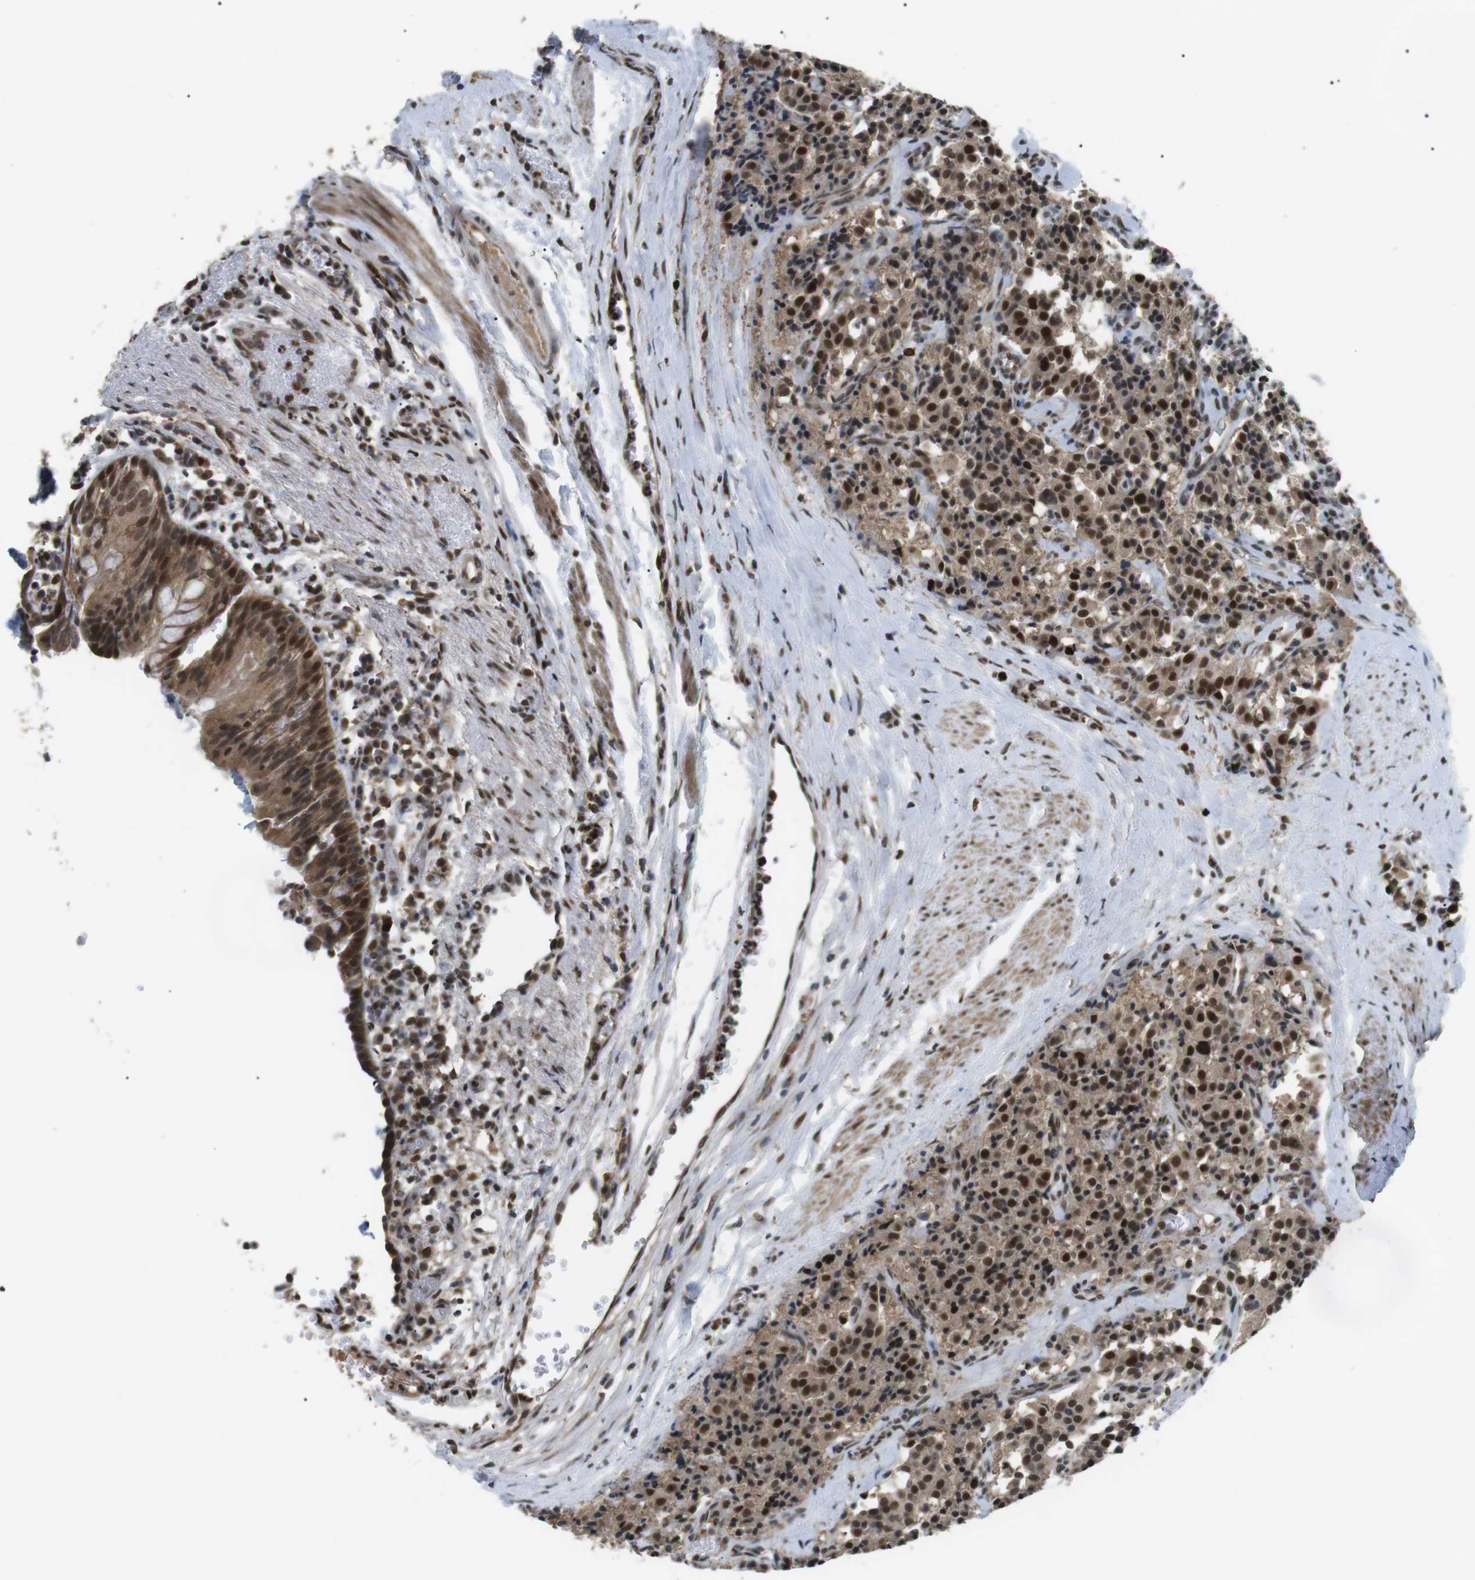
{"staining": {"intensity": "strong", "quantity": ">75%", "location": "cytoplasmic/membranous,nuclear"}, "tissue": "carcinoid", "cell_type": "Tumor cells", "image_type": "cancer", "snomed": [{"axis": "morphology", "description": "Carcinoid, malignant, NOS"}, {"axis": "topography", "description": "Lung"}], "caption": "Malignant carcinoid stained with DAB (3,3'-diaminobenzidine) immunohistochemistry (IHC) displays high levels of strong cytoplasmic/membranous and nuclear positivity in about >75% of tumor cells.", "gene": "ORAI3", "patient": {"sex": "male", "age": 30}}